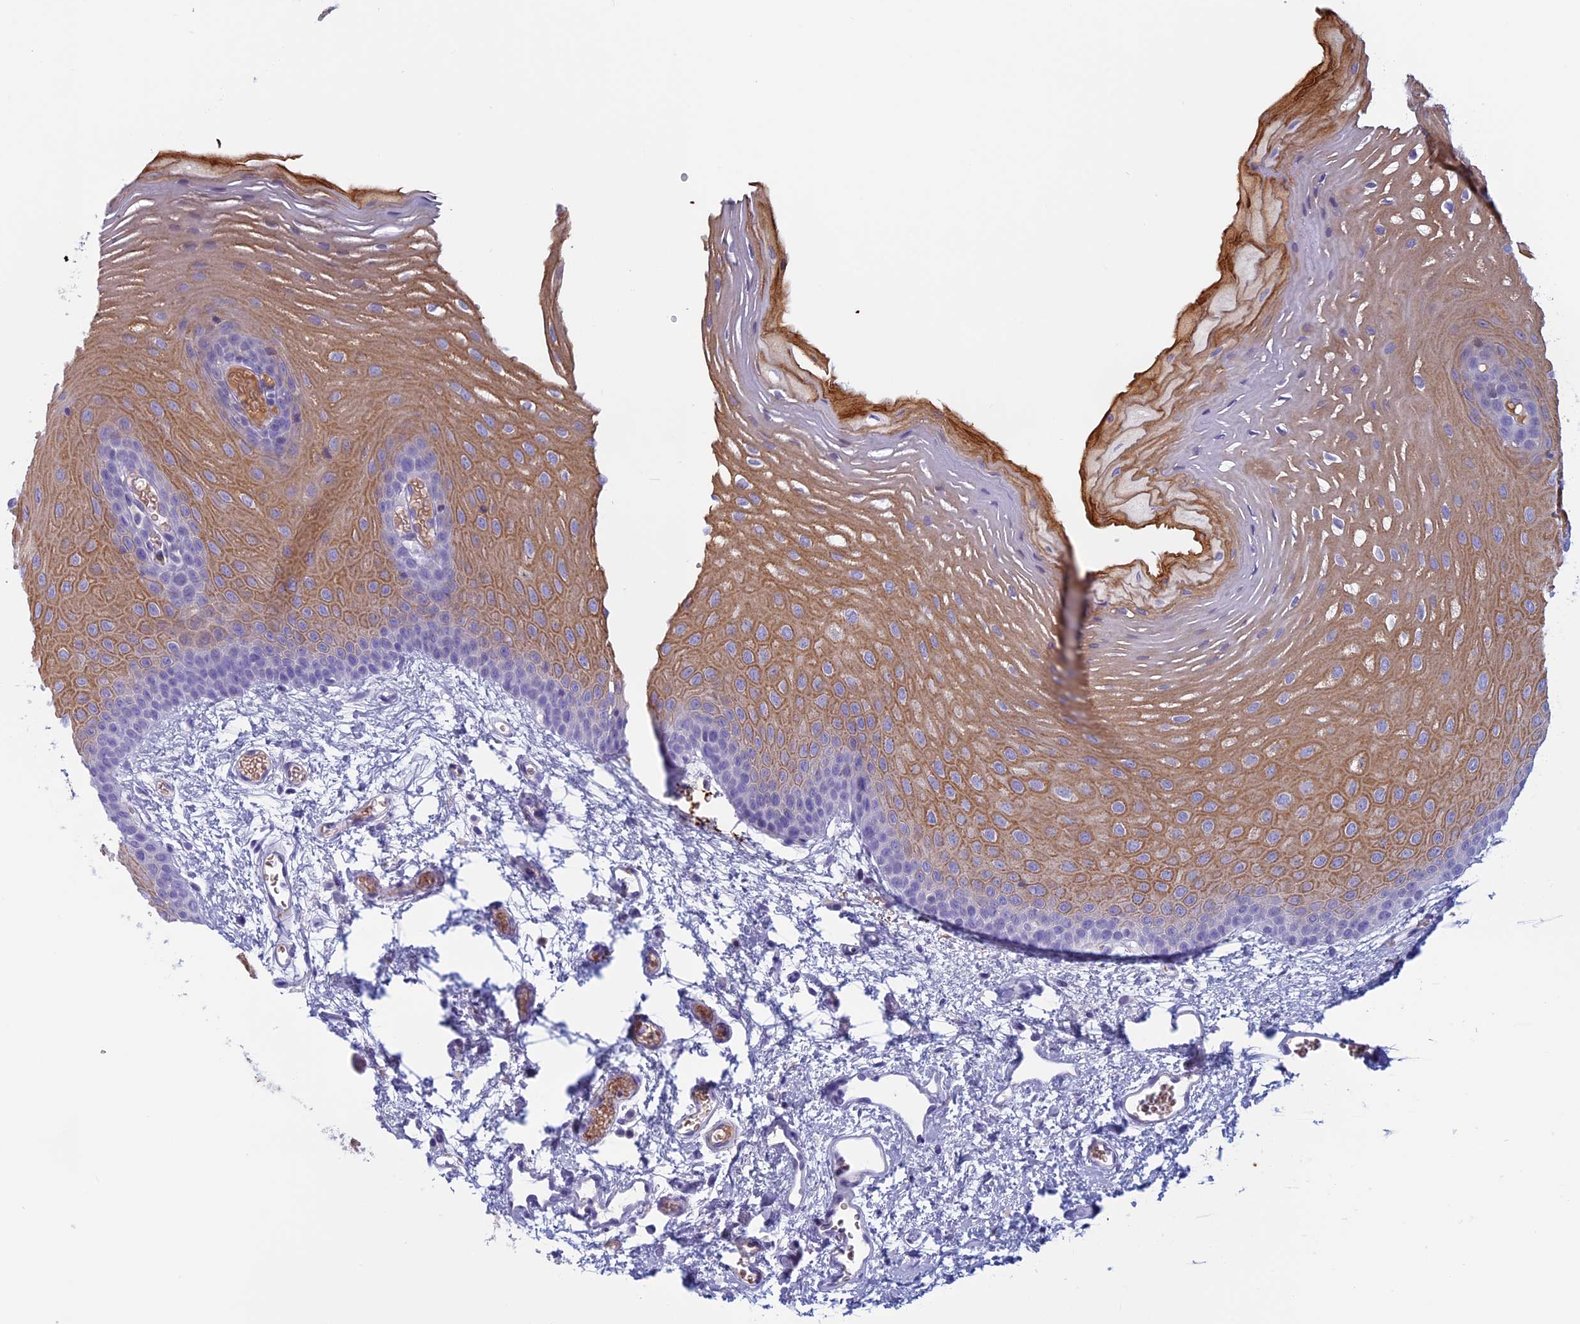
{"staining": {"intensity": "moderate", "quantity": "<25%", "location": "cytoplasmic/membranous"}, "tissue": "oral mucosa", "cell_type": "Squamous epithelial cells", "image_type": "normal", "snomed": [{"axis": "morphology", "description": "Normal tissue, NOS"}, {"axis": "topography", "description": "Oral tissue"}], "caption": "IHC (DAB) staining of normal human oral mucosa demonstrates moderate cytoplasmic/membranous protein expression in about <25% of squamous epithelial cells.", "gene": "ANGPTL2", "patient": {"sex": "female", "age": 70}}